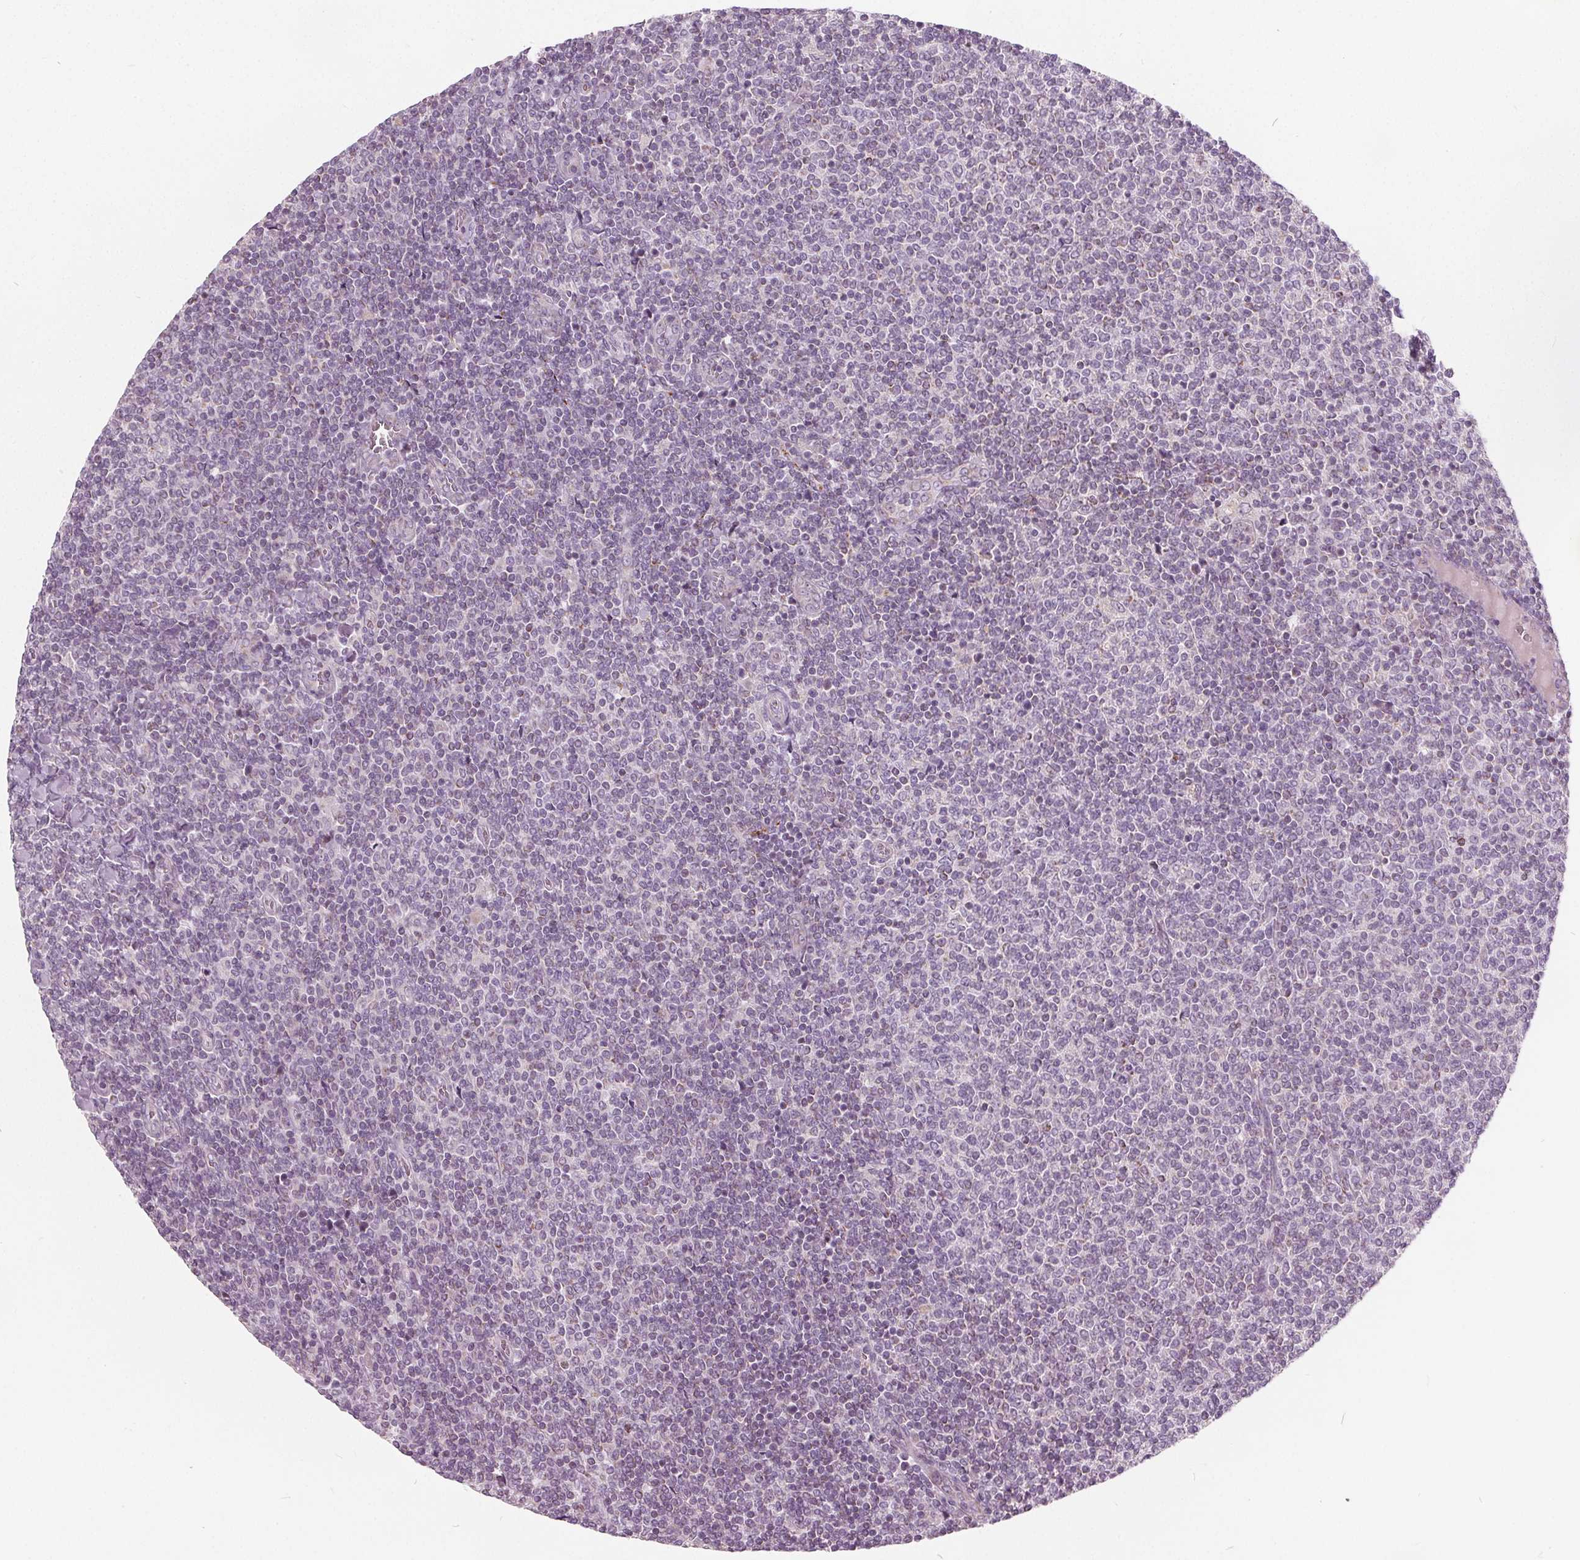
{"staining": {"intensity": "negative", "quantity": "none", "location": "none"}, "tissue": "lymphoma", "cell_type": "Tumor cells", "image_type": "cancer", "snomed": [{"axis": "morphology", "description": "Malignant lymphoma, non-Hodgkin's type, Low grade"}, {"axis": "topography", "description": "Lymph node"}], "caption": "This is an IHC image of human lymphoma. There is no staining in tumor cells.", "gene": "ECI2", "patient": {"sex": "male", "age": 52}}